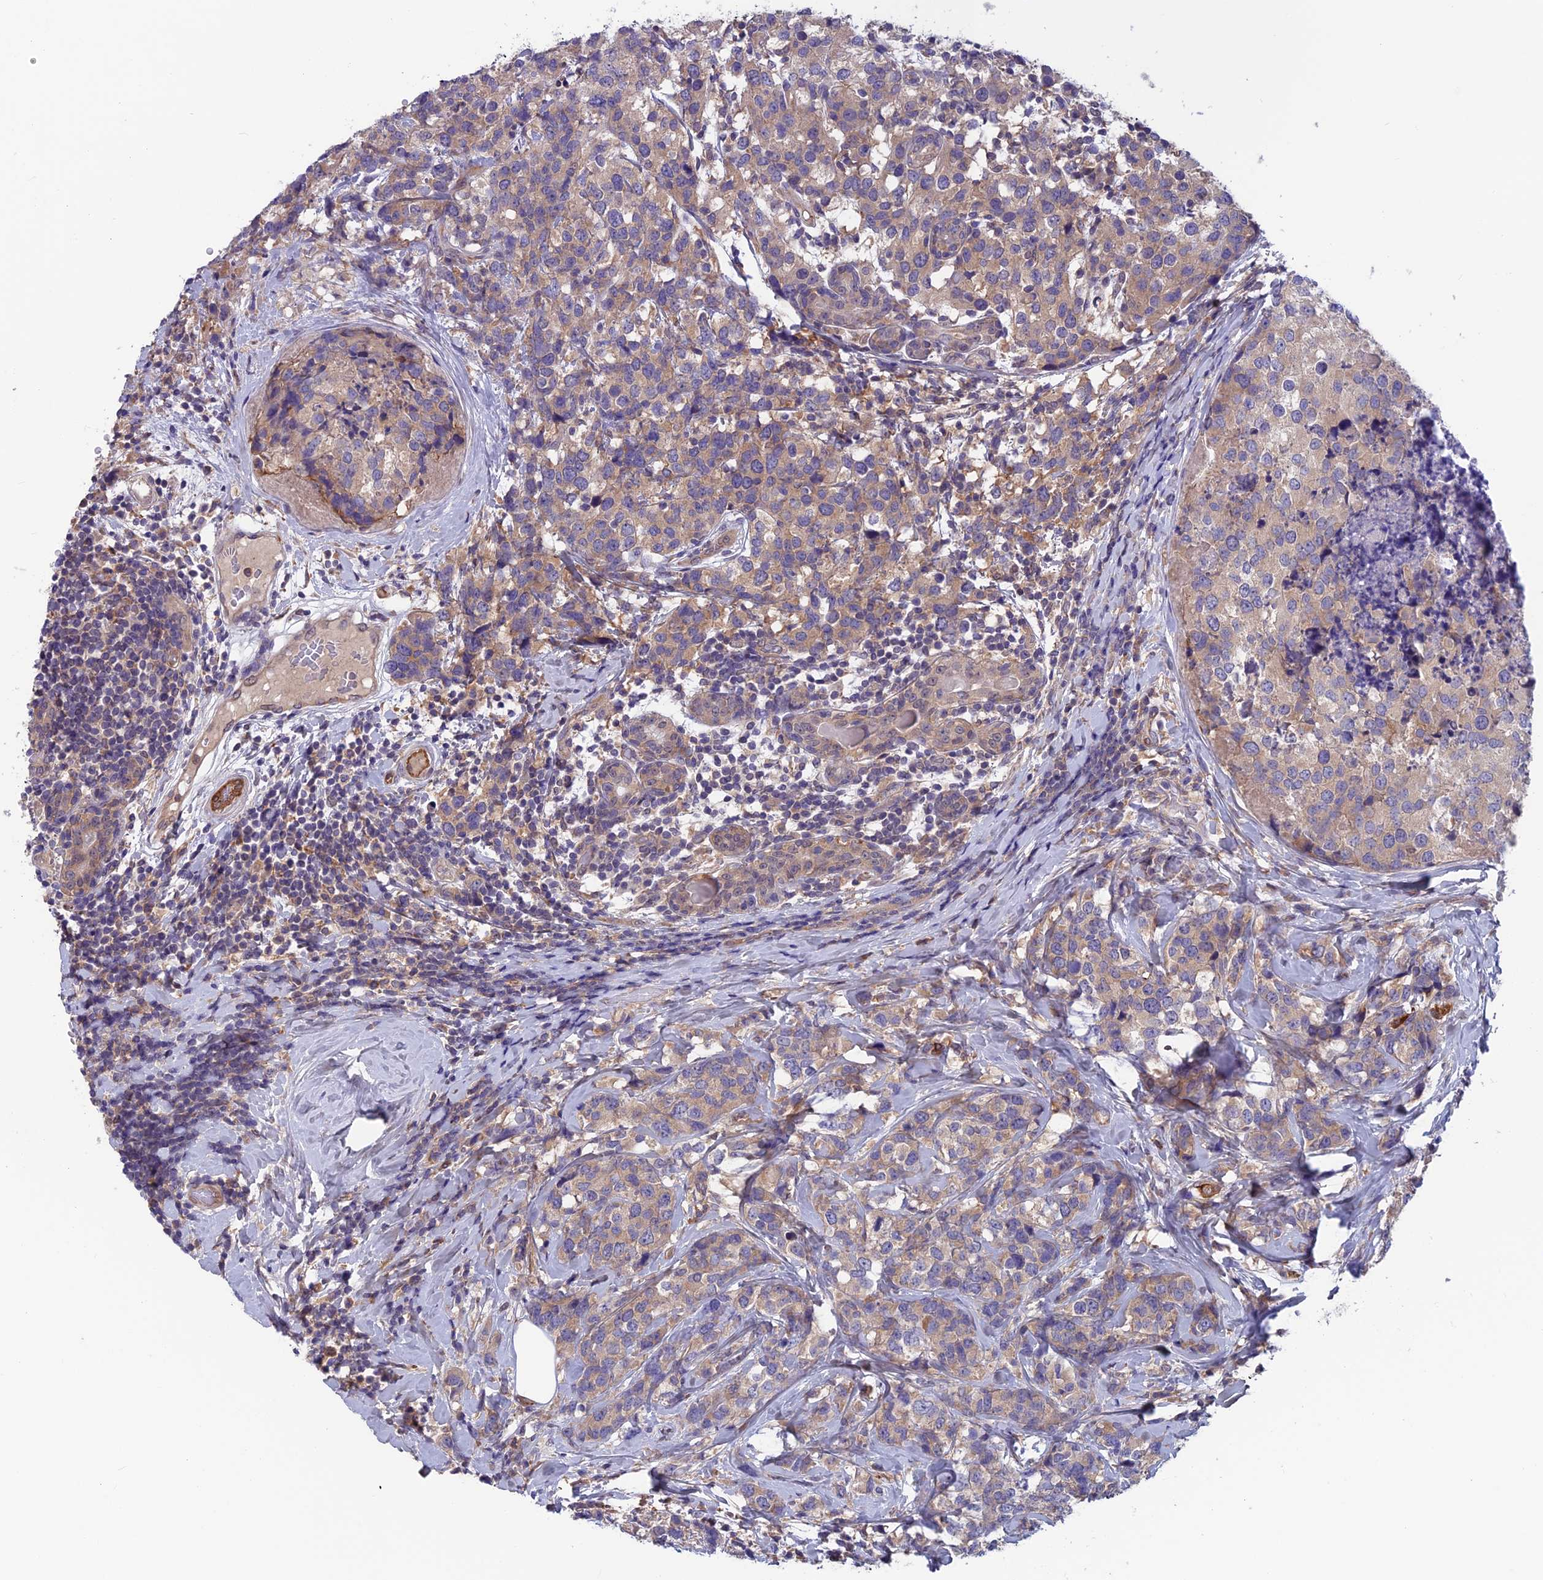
{"staining": {"intensity": "weak", "quantity": ">75%", "location": "cytoplasmic/membranous"}, "tissue": "breast cancer", "cell_type": "Tumor cells", "image_type": "cancer", "snomed": [{"axis": "morphology", "description": "Lobular carcinoma"}, {"axis": "topography", "description": "Breast"}], "caption": "A histopathology image of breast cancer (lobular carcinoma) stained for a protein shows weak cytoplasmic/membranous brown staining in tumor cells.", "gene": "MAST2", "patient": {"sex": "female", "age": 59}}